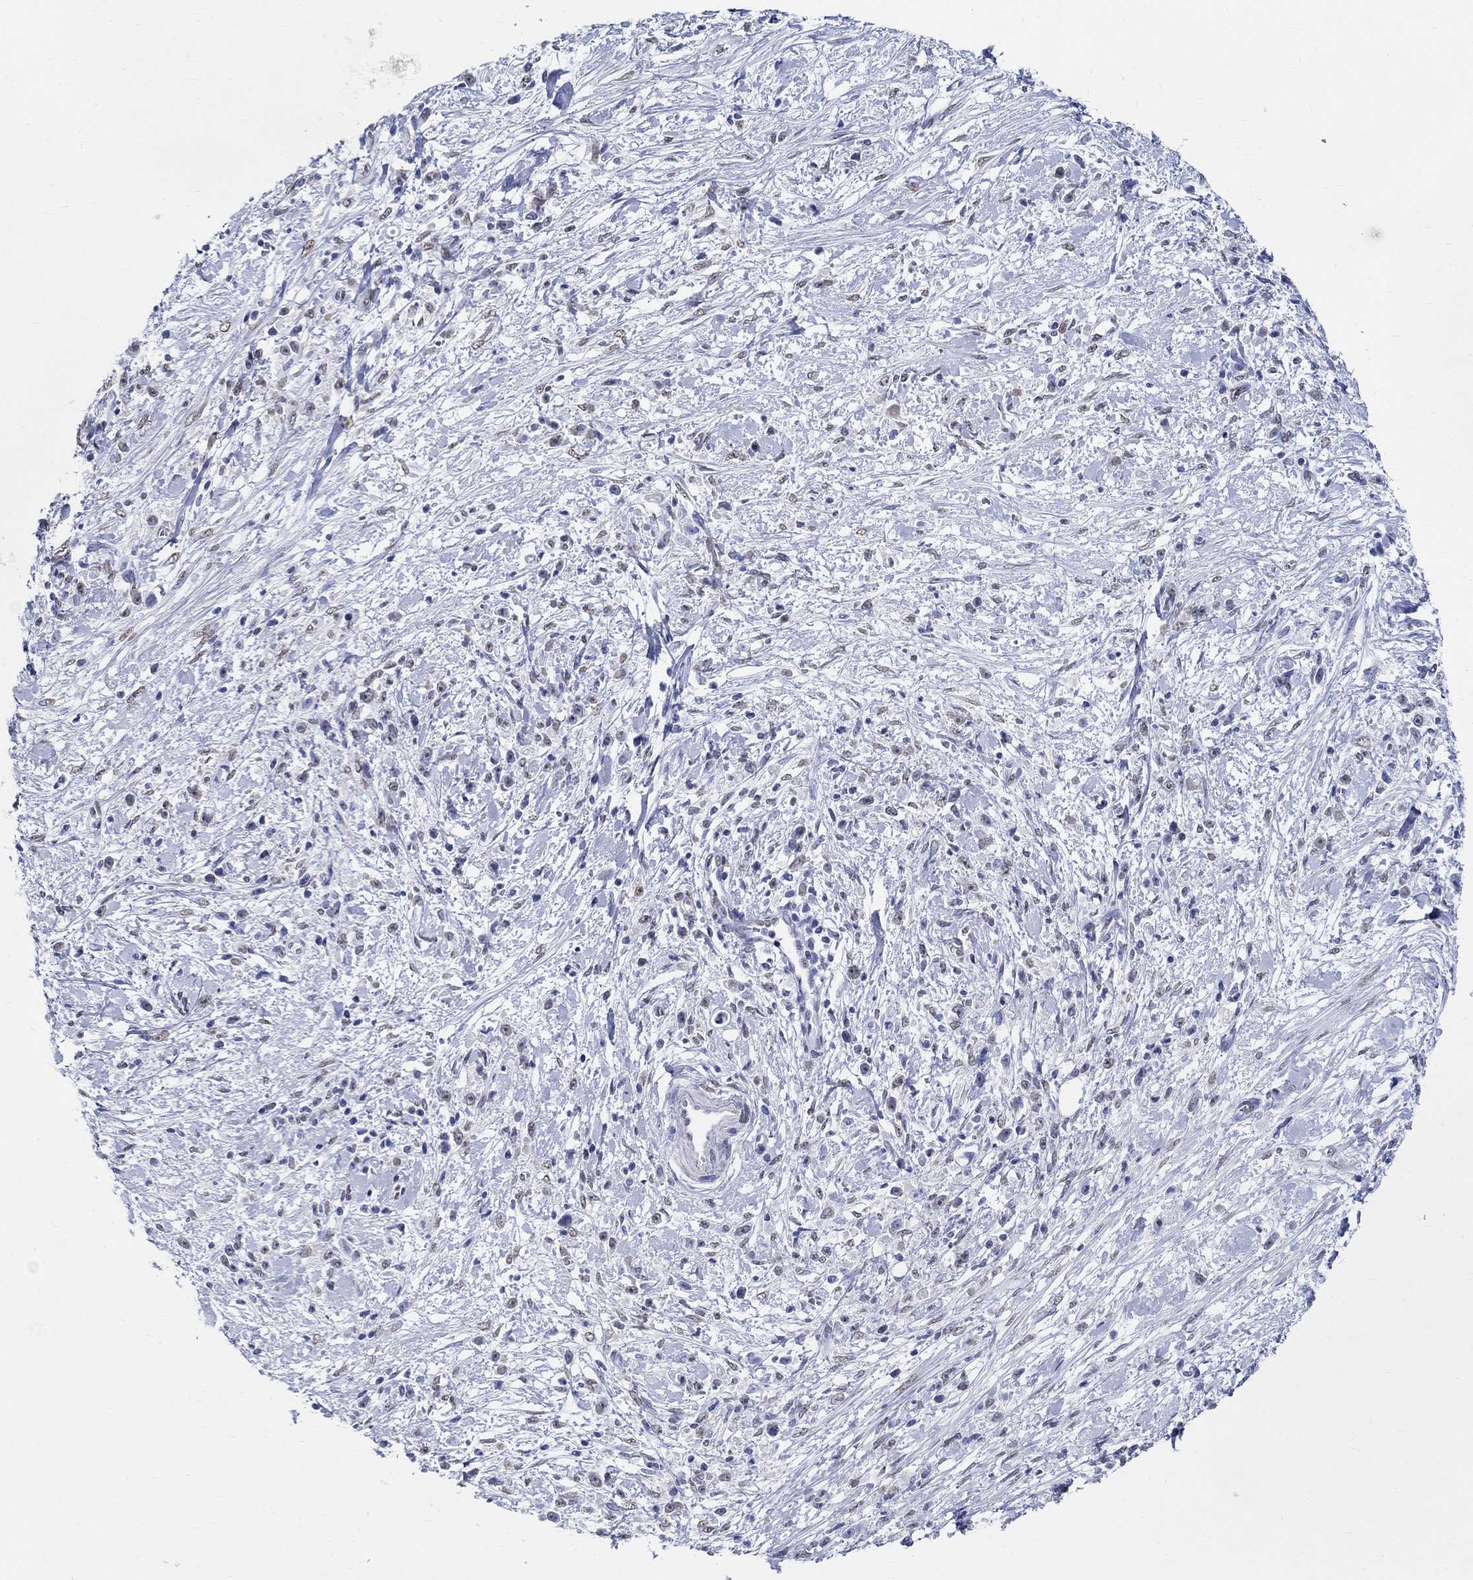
{"staining": {"intensity": "weak", "quantity": "<25%", "location": "nuclear"}, "tissue": "stomach cancer", "cell_type": "Tumor cells", "image_type": "cancer", "snomed": [{"axis": "morphology", "description": "Adenocarcinoma, NOS"}, {"axis": "topography", "description": "Stomach"}], "caption": "Tumor cells show no significant protein positivity in stomach adenocarcinoma. (DAB IHC, high magnification).", "gene": "TSPAN16", "patient": {"sex": "female", "age": 59}}